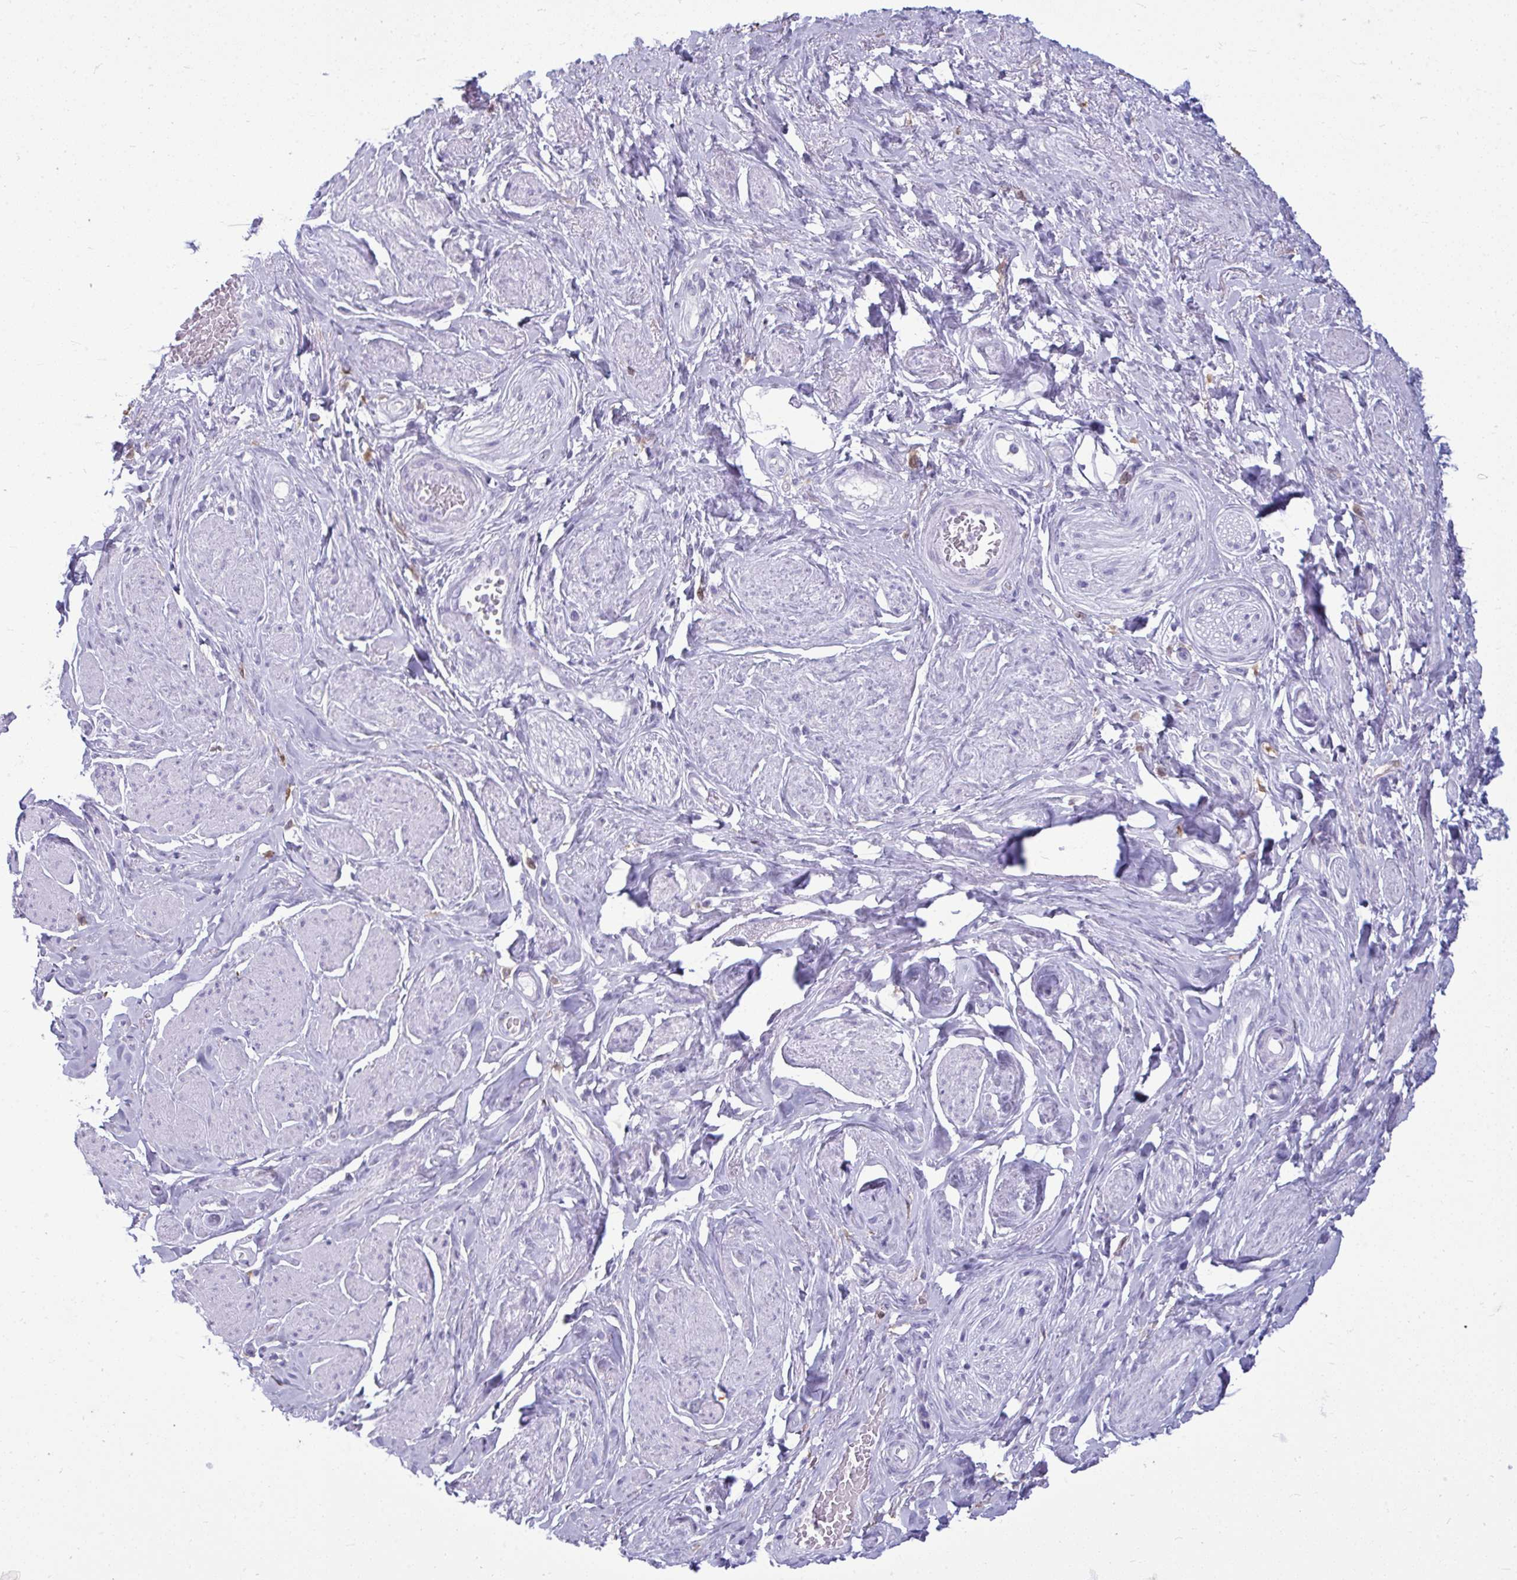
{"staining": {"intensity": "negative", "quantity": "none", "location": "none"}, "tissue": "adipose tissue", "cell_type": "Adipocytes", "image_type": "normal", "snomed": [{"axis": "morphology", "description": "Normal tissue, NOS"}, {"axis": "topography", "description": "Vagina"}, {"axis": "topography", "description": "Peripheral nerve tissue"}], "caption": "Protein analysis of unremarkable adipose tissue demonstrates no significant staining in adipocytes. (DAB immunohistochemistry with hematoxylin counter stain).", "gene": "ANKRD60", "patient": {"sex": "female", "age": 71}}